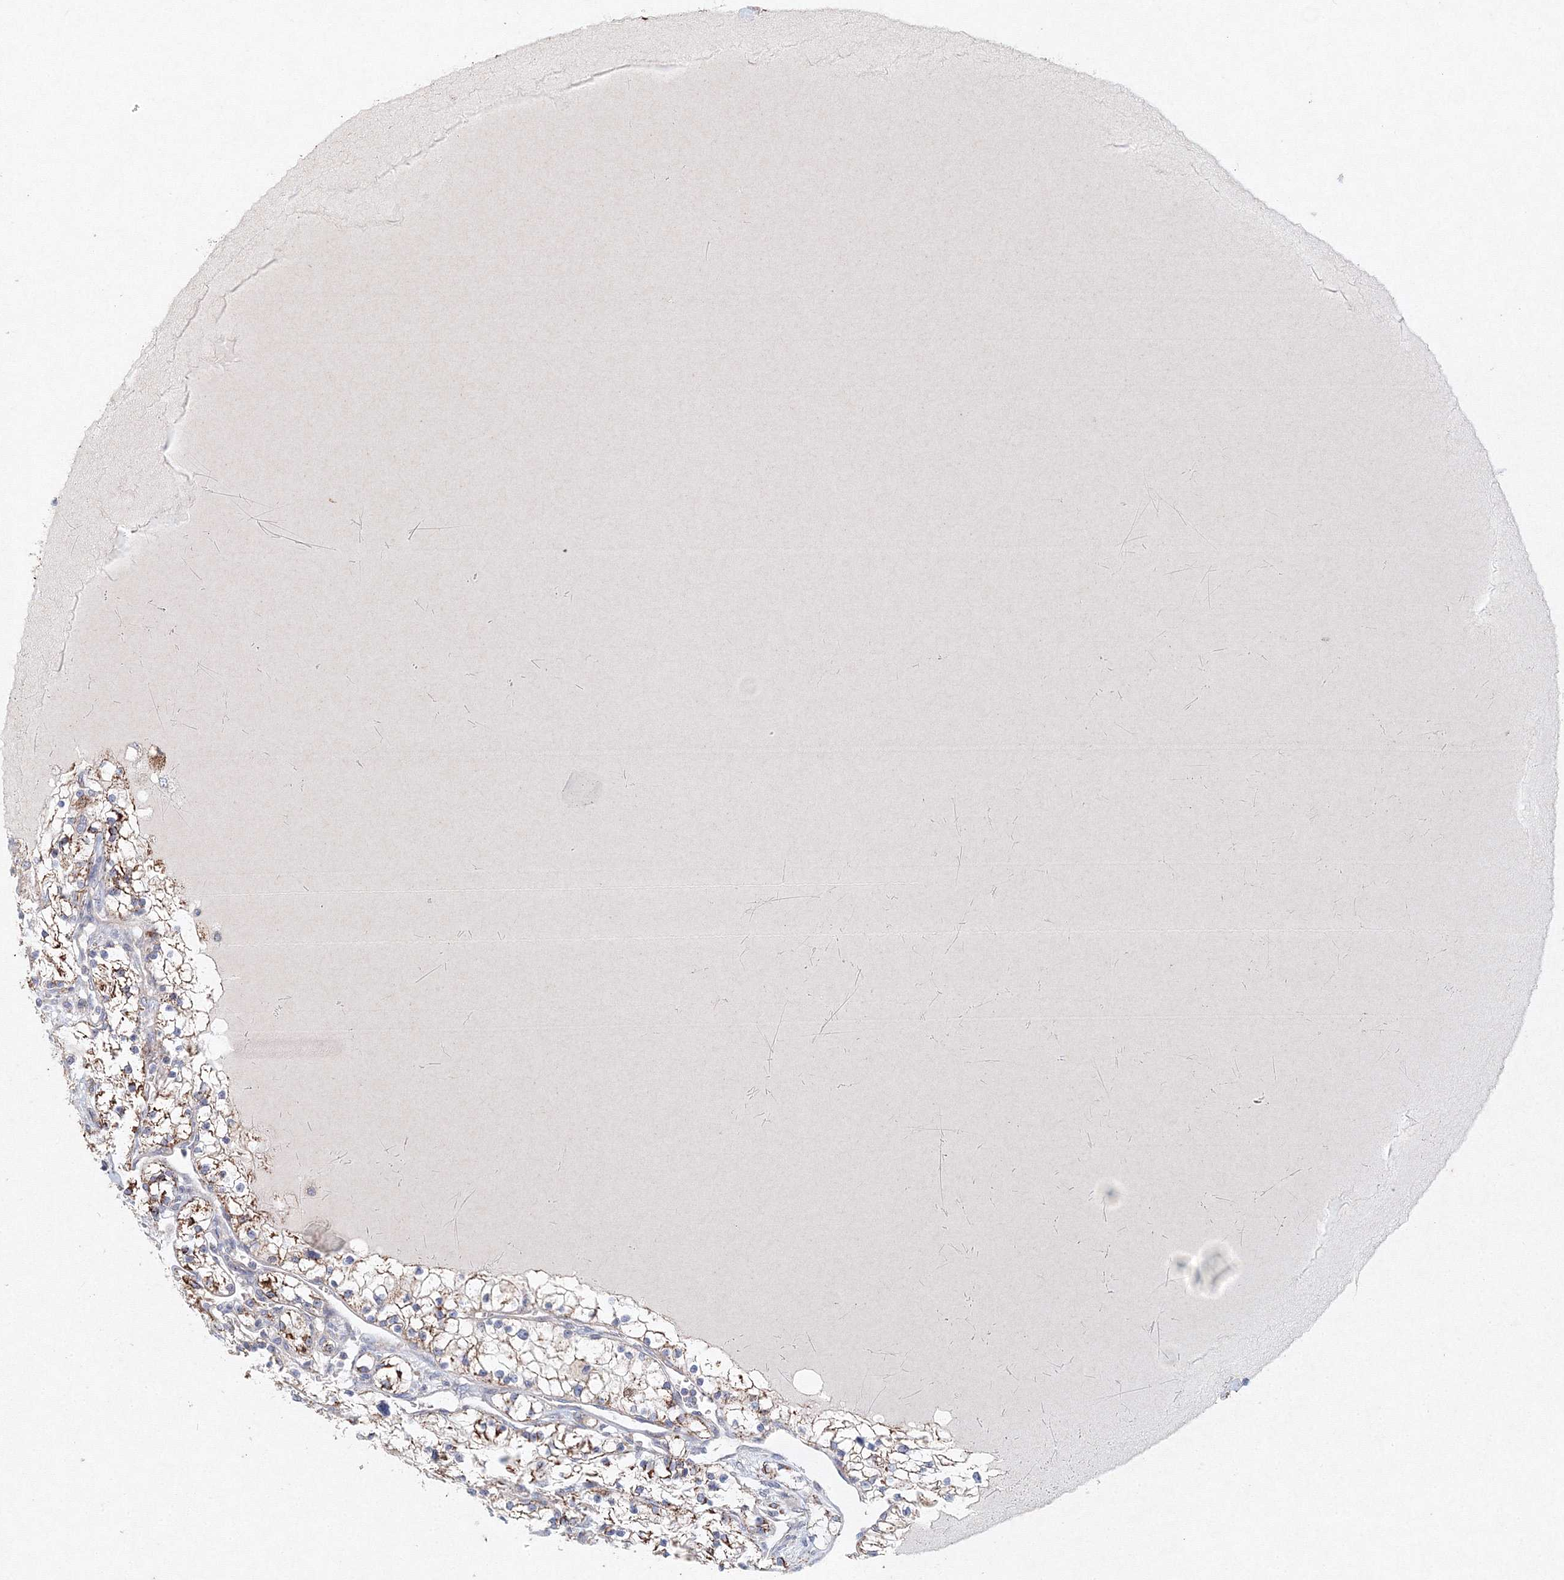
{"staining": {"intensity": "moderate", "quantity": "25%-75%", "location": "cytoplasmic/membranous"}, "tissue": "renal cancer", "cell_type": "Tumor cells", "image_type": "cancer", "snomed": [{"axis": "morphology", "description": "Adenocarcinoma, NOS"}, {"axis": "topography", "description": "Kidney"}], "caption": "Adenocarcinoma (renal) tissue displays moderate cytoplasmic/membranous staining in approximately 25%-75% of tumor cells, visualized by immunohistochemistry. (DAB = brown stain, brightfield microscopy at high magnification).", "gene": "WDR49", "patient": {"sex": "male", "age": 80}}